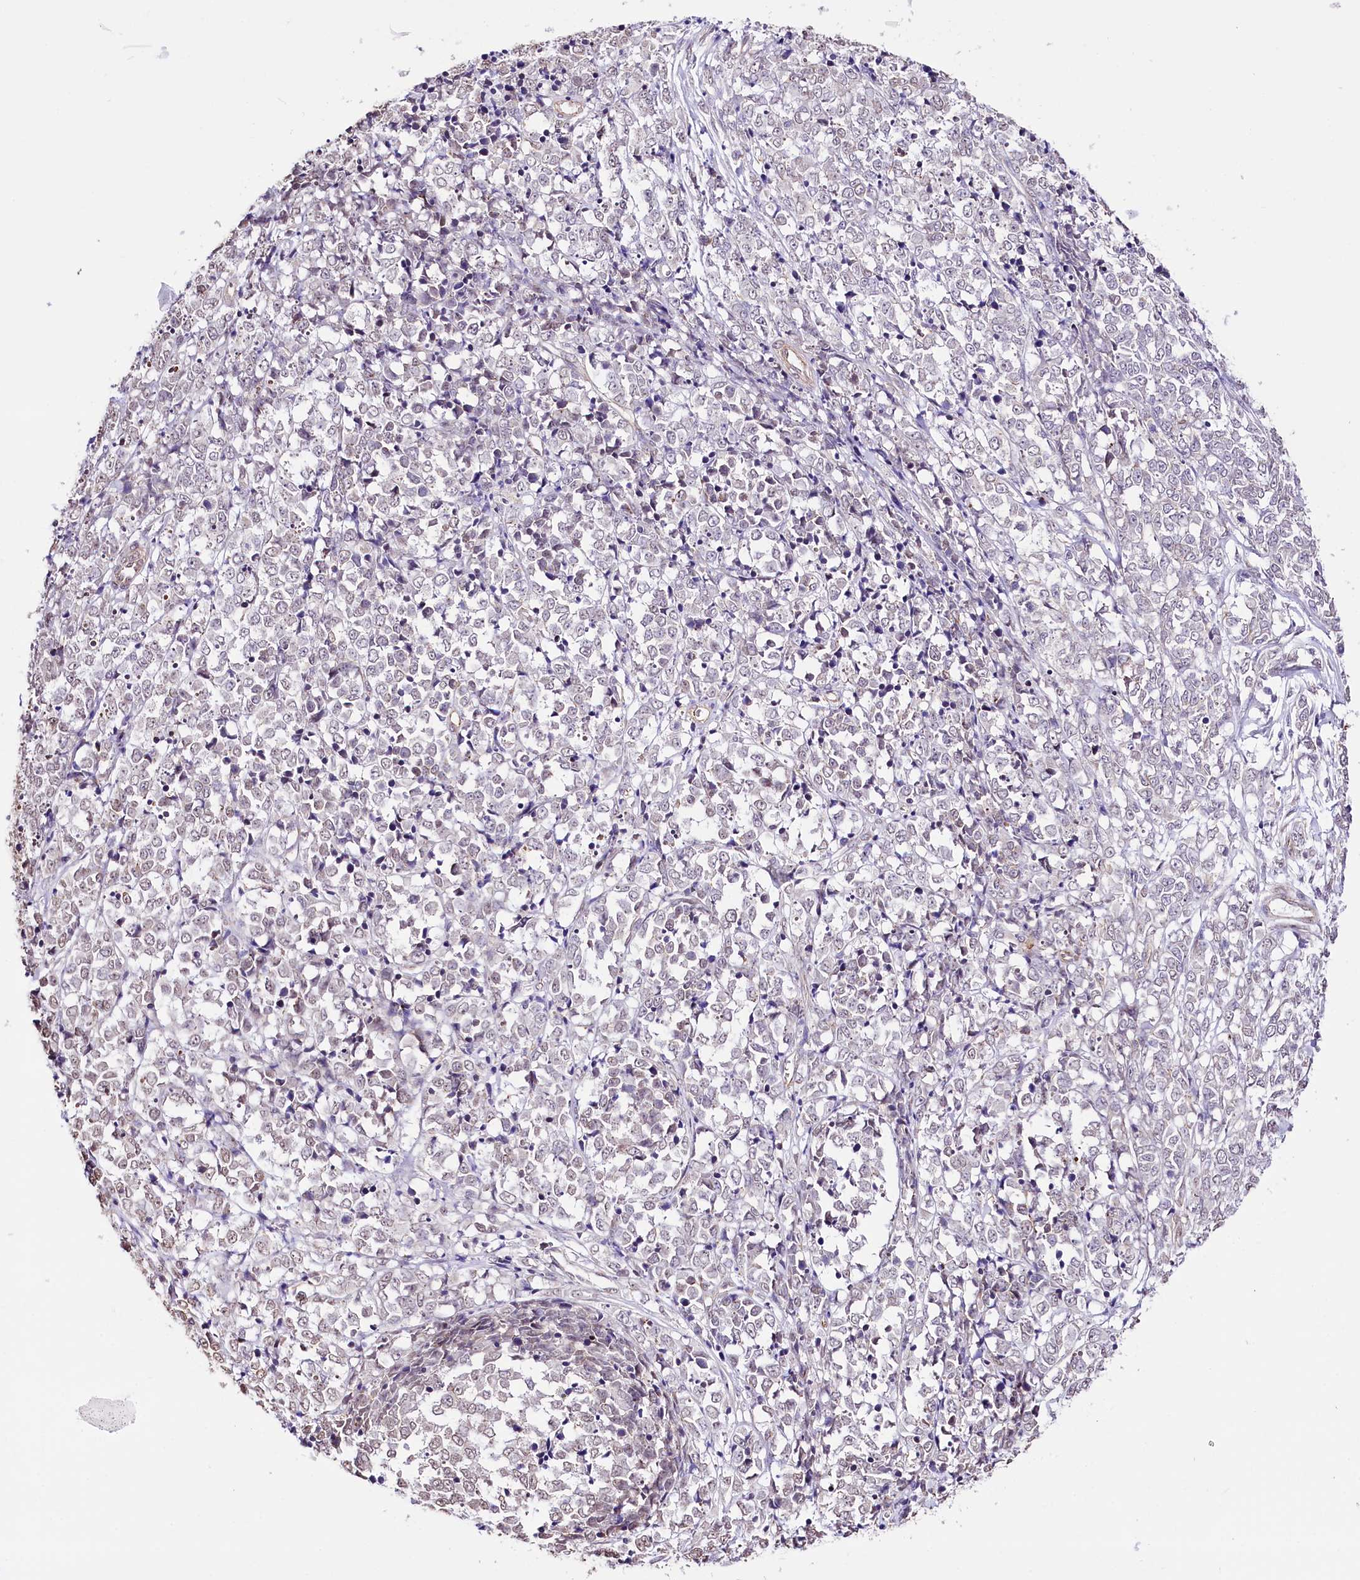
{"staining": {"intensity": "negative", "quantity": "none", "location": "none"}, "tissue": "melanoma", "cell_type": "Tumor cells", "image_type": "cancer", "snomed": [{"axis": "morphology", "description": "Malignant melanoma, NOS"}, {"axis": "topography", "description": "Skin"}], "caption": "Histopathology image shows no significant protein staining in tumor cells of melanoma.", "gene": "ST7", "patient": {"sex": "female", "age": 72}}